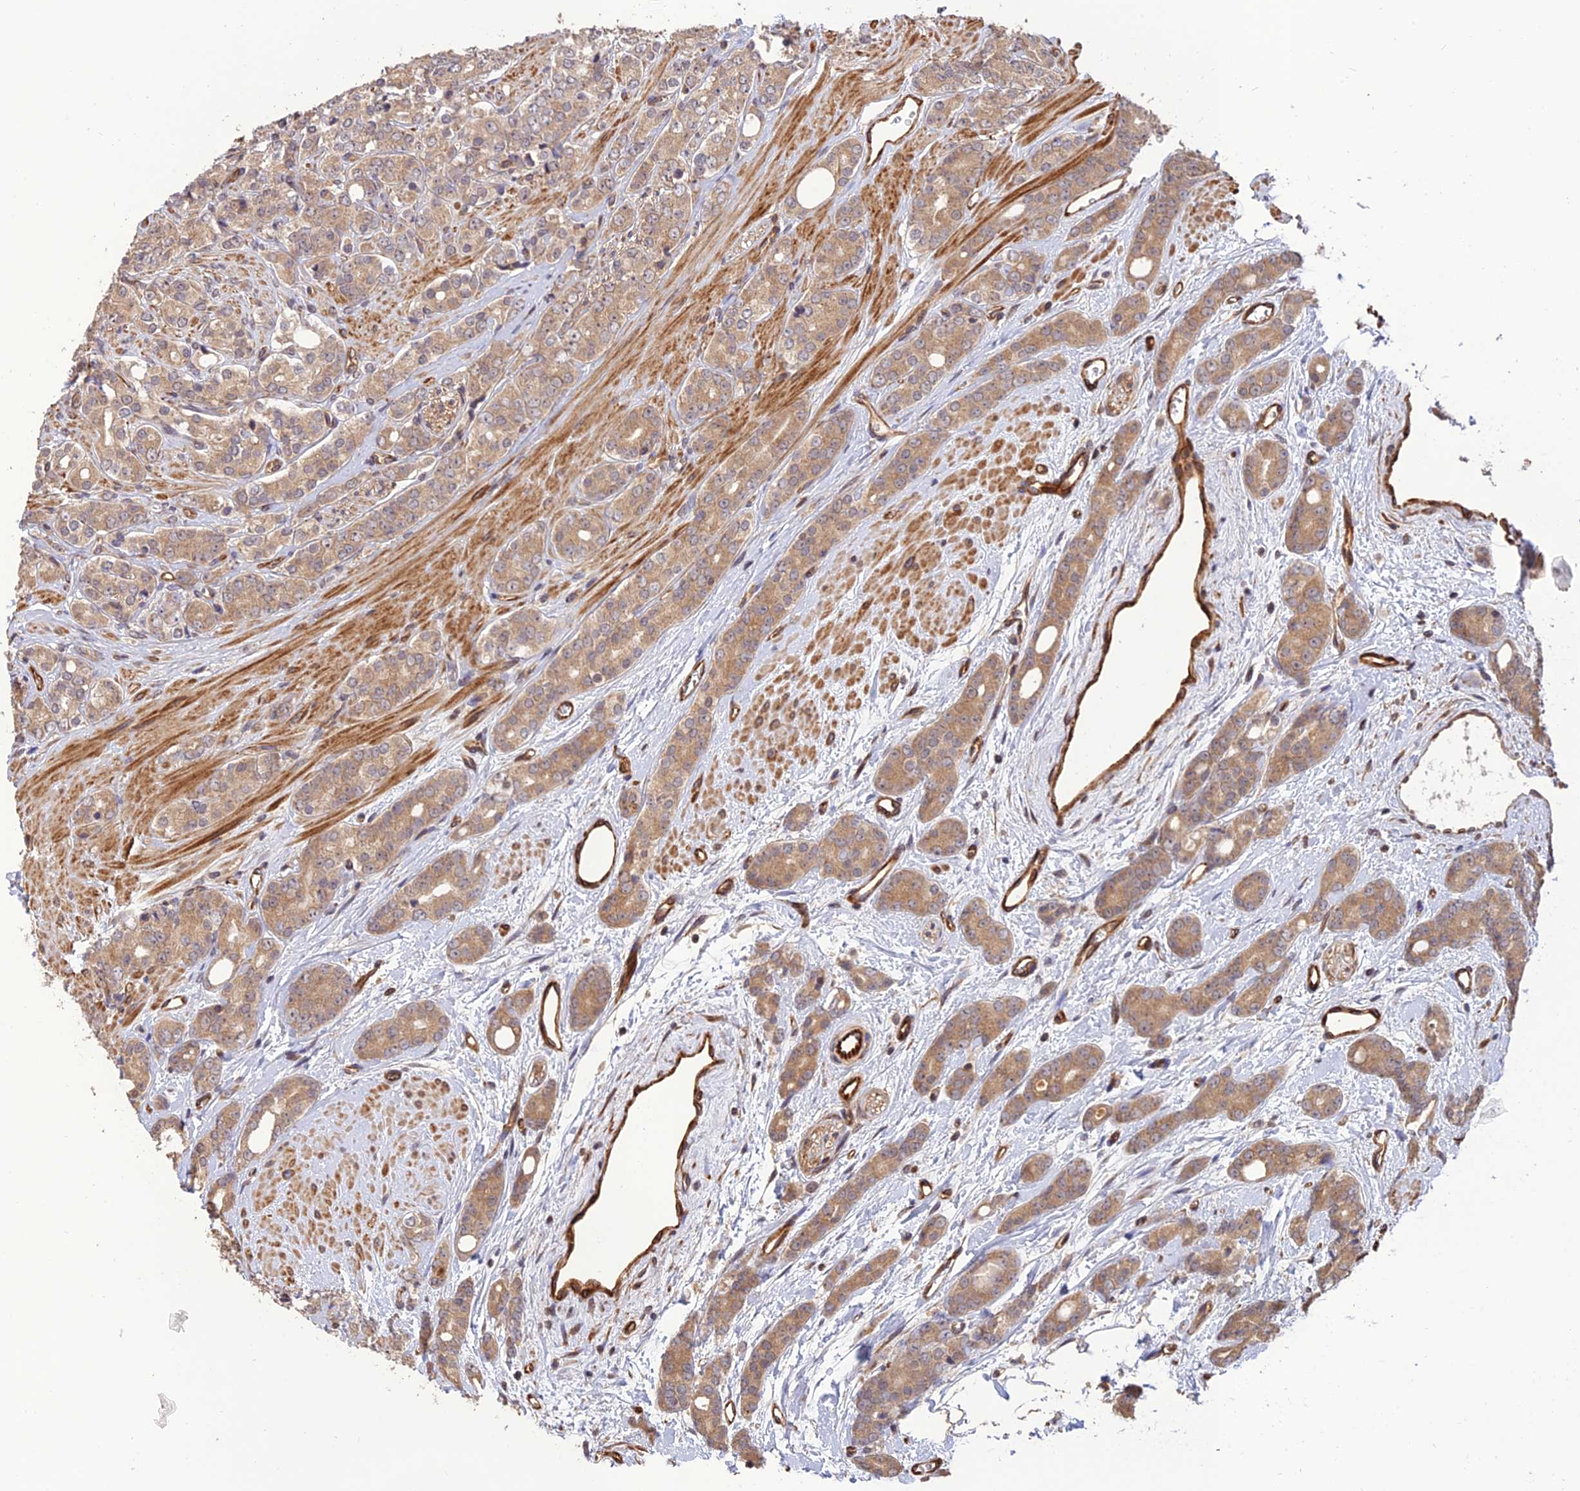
{"staining": {"intensity": "moderate", "quantity": ">75%", "location": "cytoplasmic/membranous"}, "tissue": "prostate cancer", "cell_type": "Tumor cells", "image_type": "cancer", "snomed": [{"axis": "morphology", "description": "Adenocarcinoma, High grade"}, {"axis": "topography", "description": "Prostate"}], "caption": "A brown stain shows moderate cytoplasmic/membranous expression of a protein in prostate cancer (high-grade adenocarcinoma) tumor cells.", "gene": "CREBL2", "patient": {"sex": "male", "age": 62}}